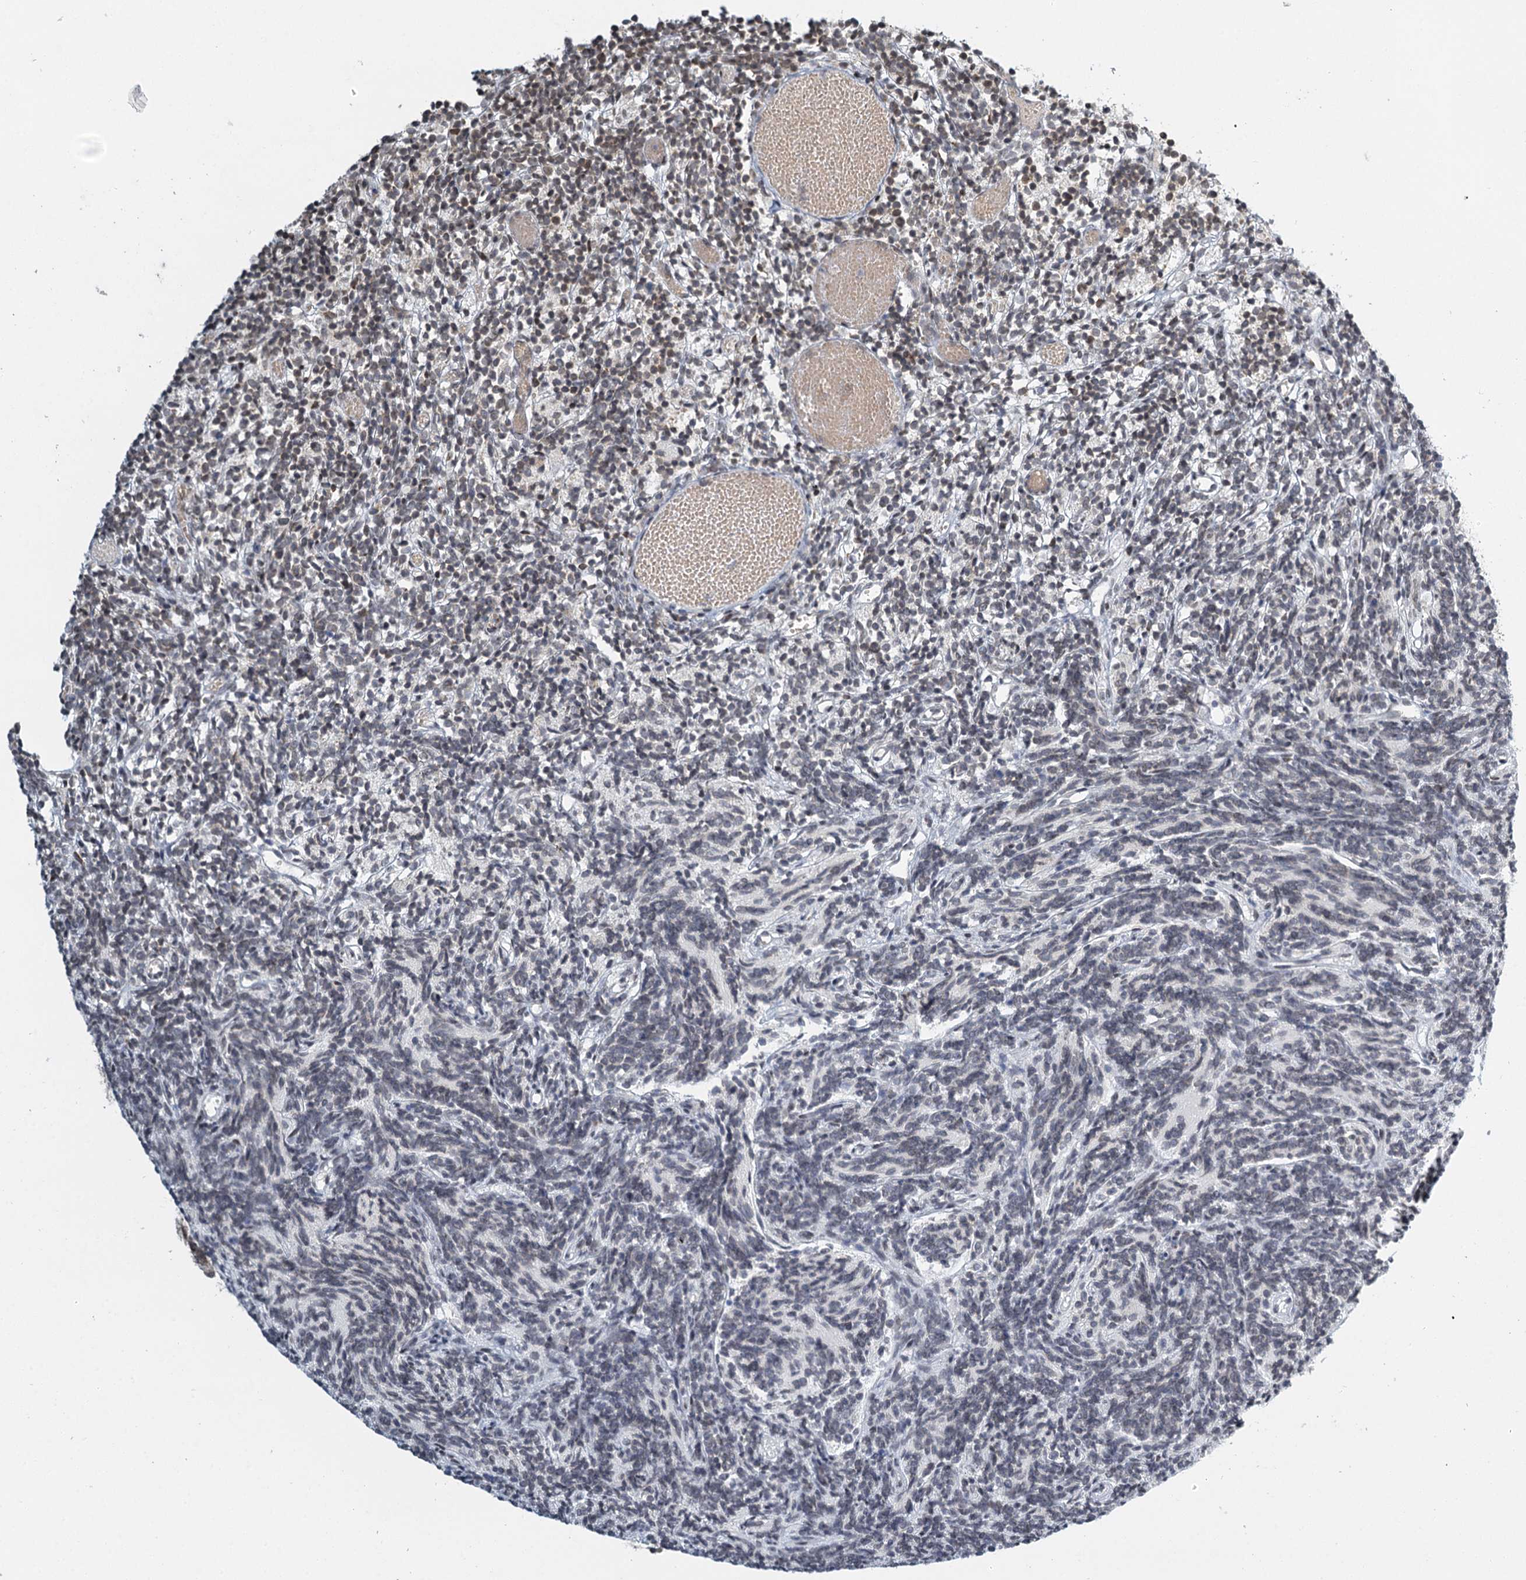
{"staining": {"intensity": "weak", "quantity": "<25%", "location": "nuclear"}, "tissue": "glioma", "cell_type": "Tumor cells", "image_type": "cancer", "snomed": [{"axis": "morphology", "description": "Glioma, malignant, Low grade"}, {"axis": "topography", "description": "Brain"}], "caption": "An immunohistochemistry micrograph of glioma is shown. There is no staining in tumor cells of glioma.", "gene": "TREX1", "patient": {"sex": "female", "age": 1}}